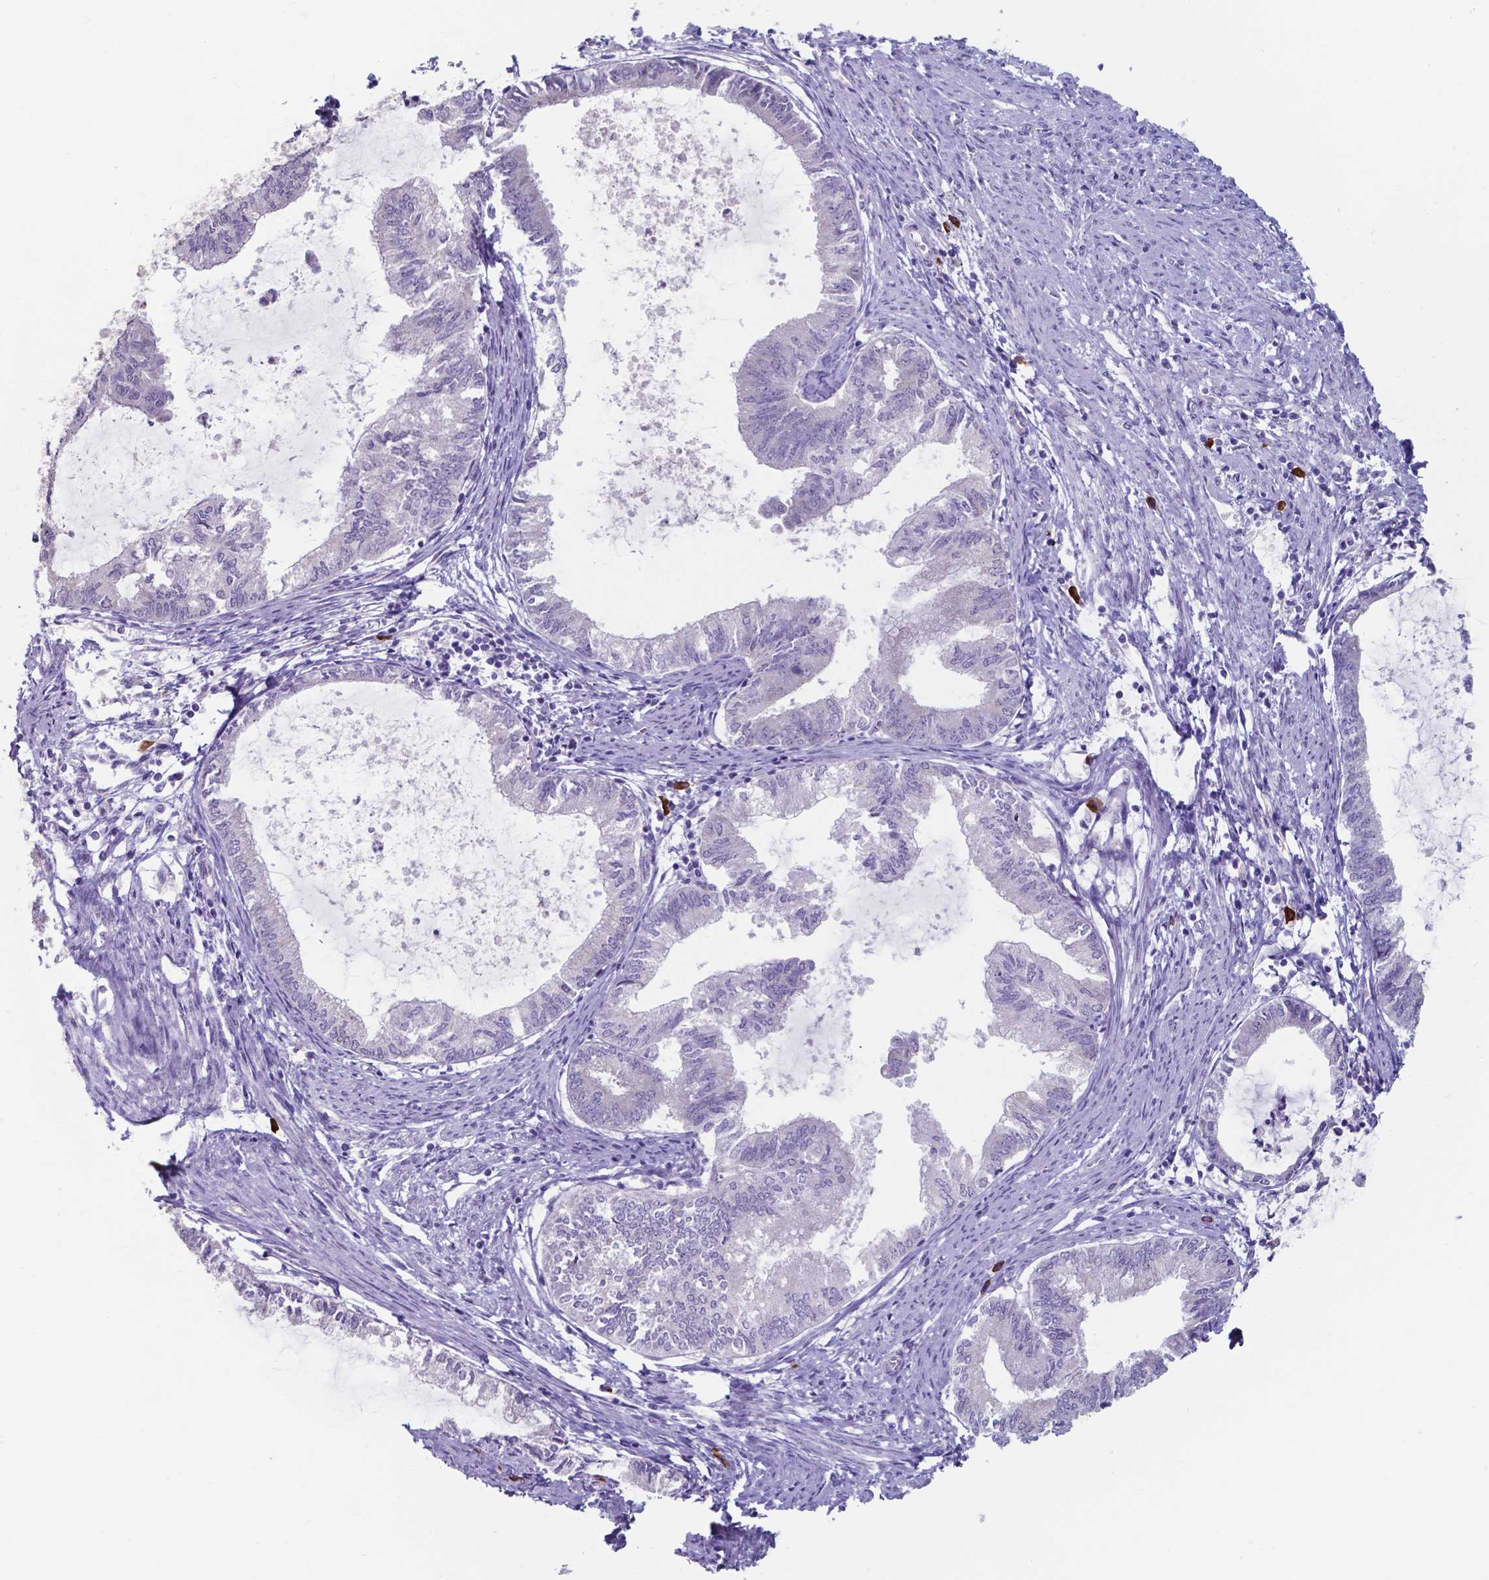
{"staining": {"intensity": "negative", "quantity": "none", "location": "none"}, "tissue": "endometrial cancer", "cell_type": "Tumor cells", "image_type": "cancer", "snomed": [{"axis": "morphology", "description": "Adenocarcinoma, NOS"}, {"axis": "topography", "description": "Endometrium"}], "caption": "There is no significant positivity in tumor cells of endometrial cancer. (DAB (3,3'-diaminobenzidine) IHC, high magnification).", "gene": "UBE2J1", "patient": {"sex": "female", "age": 86}}